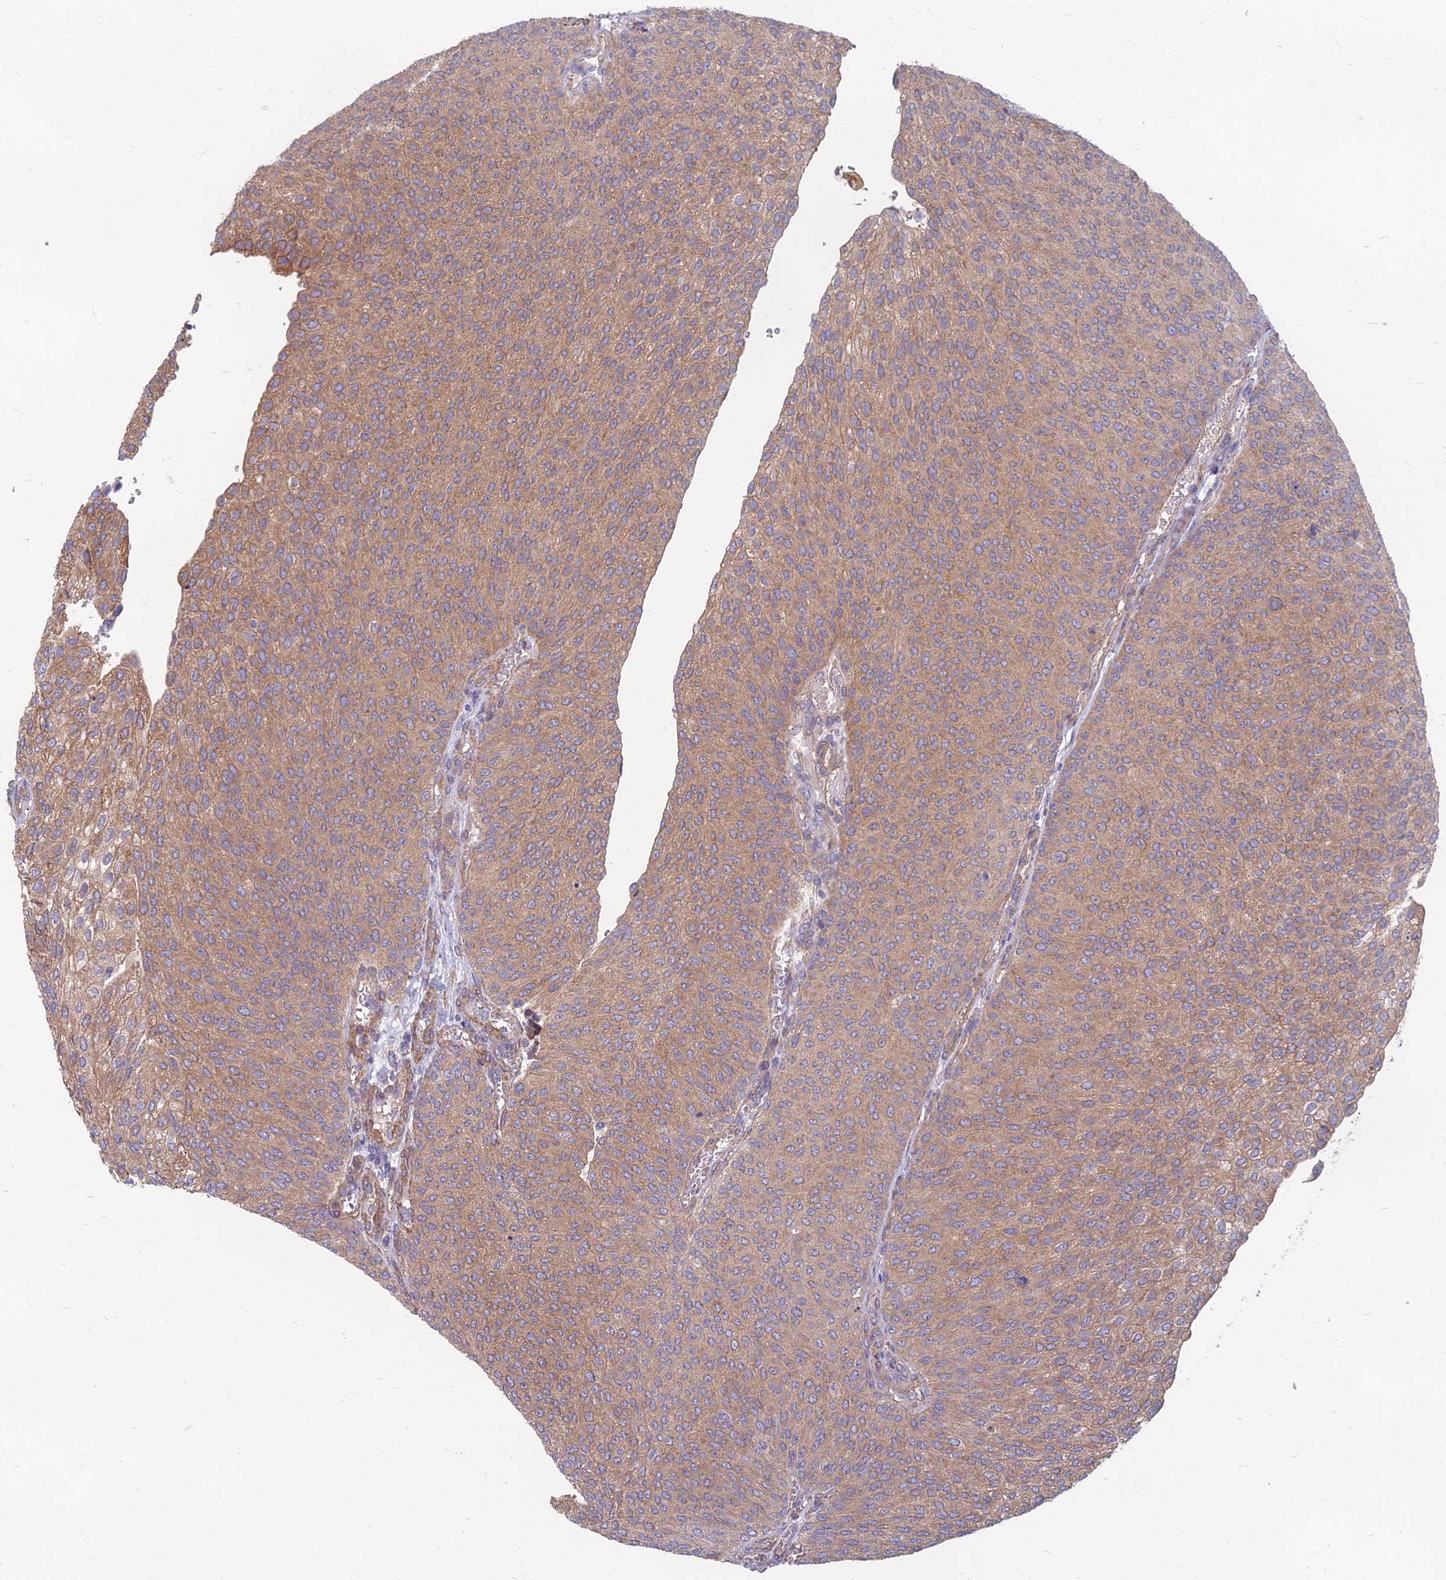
{"staining": {"intensity": "moderate", "quantity": "25%-75%", "location": "cytoplasmic/membranous"}, "tissue": "urothelial cancer", "cell_type": "Tumor cells", "image_type": "cancer", "snomed": [{"axis": "morphology", "description": "Urothelial carcinoma, High grade"}, {"axis": "topography", "description": "Urinary bladder"}], "caption": "Moderate cytoplasmic/membranous protein positivity is seen in approximately 25%-75% of tumor cells in high-grade urothelial carcinoma.", "gene": "WDR24", "patient": {"sex": "female", "age": 79}}